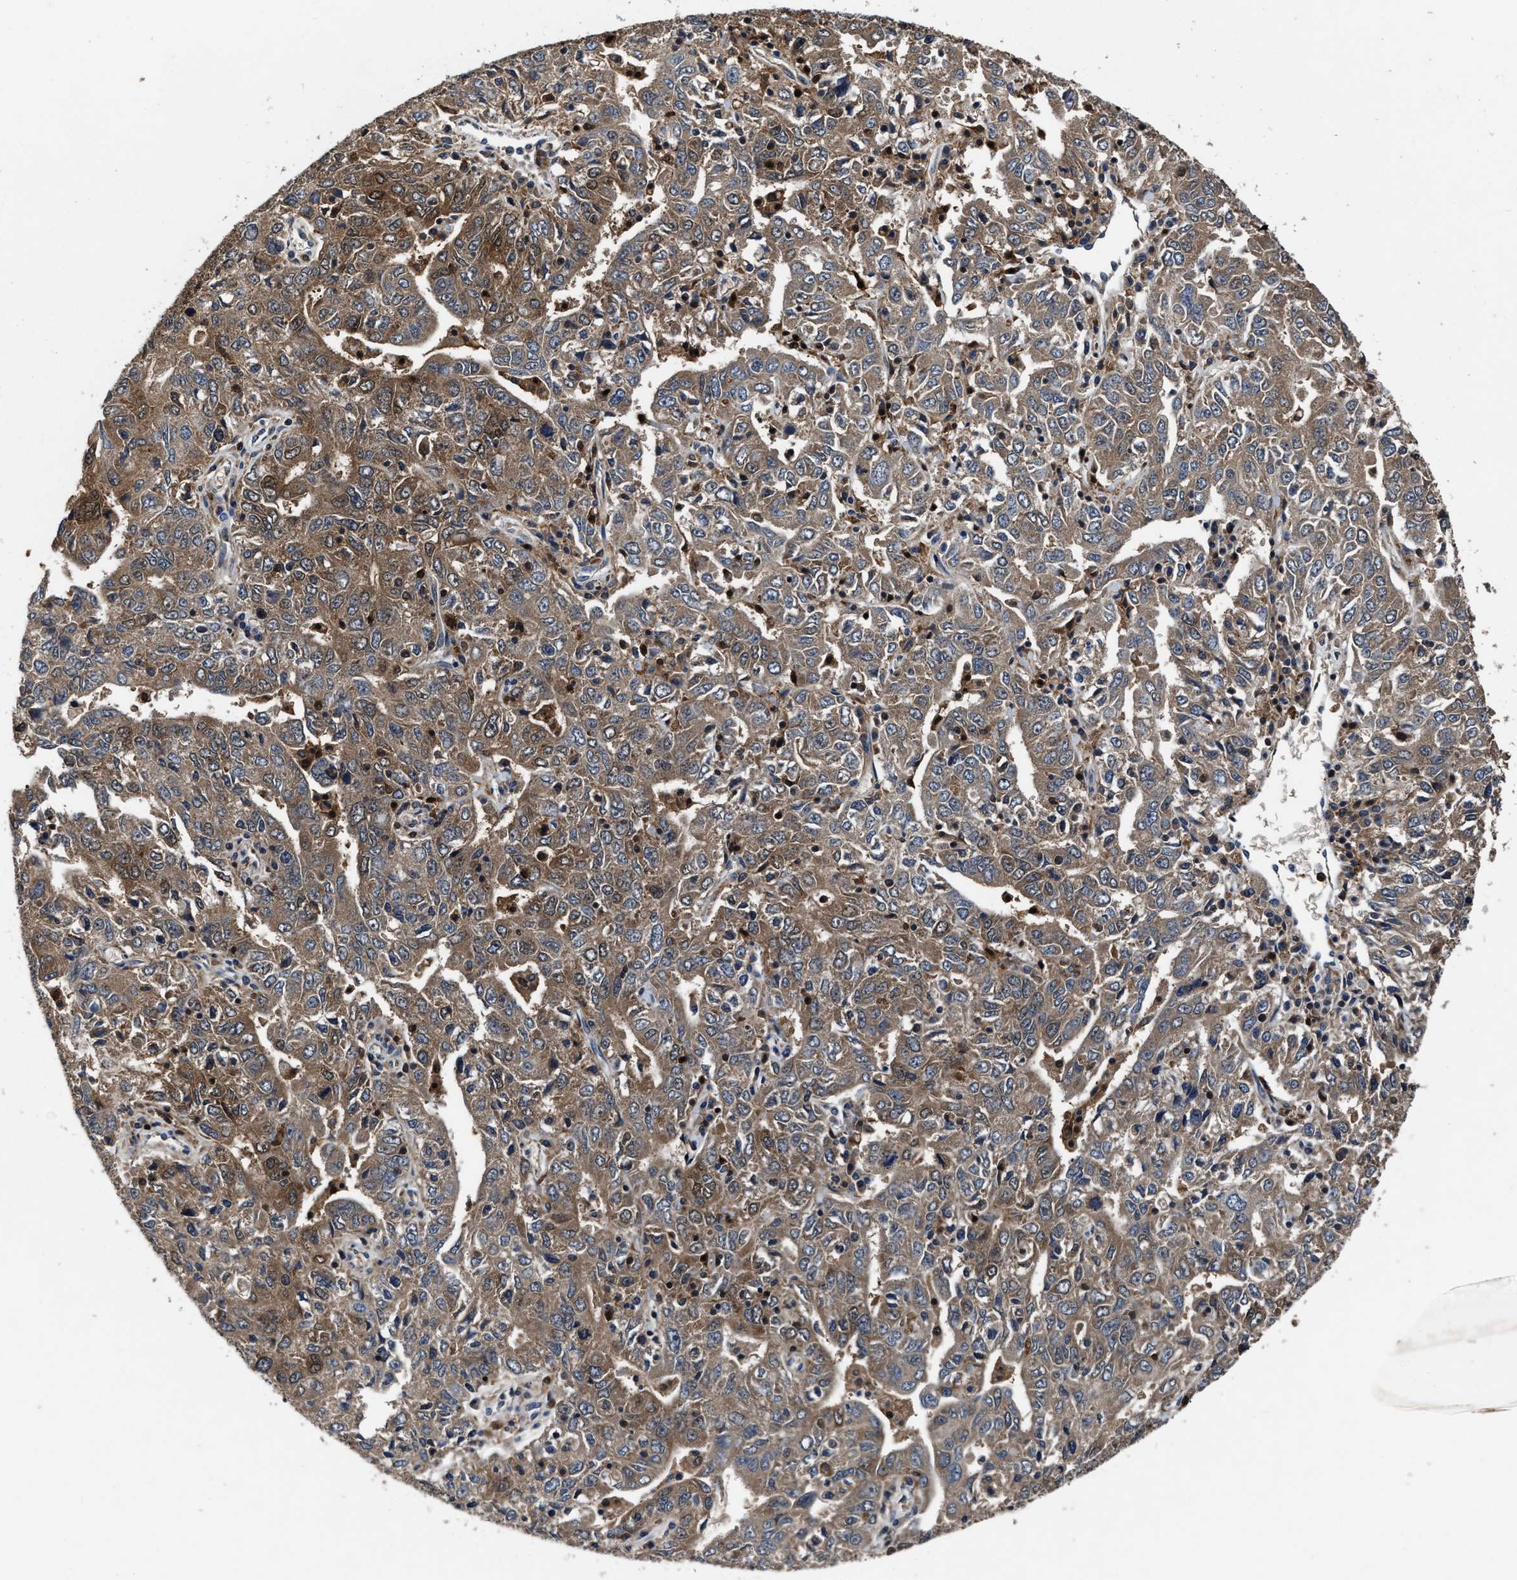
{"staining": {"intensity": "moderate", "quantity": ">75%", "location": "cytoplasmic/membranous"}, "tissue": "ovarian cancer", "cell_type": "Tumor cells", "image_type": "cancer", "snomed": [{"axis": "morphology", "description": "Carcinoma, endometroid"}, {"axis": "topography", "description": "Ovary"}], "caption": "IHC of human ovarian endometroid carcinoma displays medium levels of moderate cytoplasmic/membranous expression in approximately >75% of tumor cells.", "gene": "RGS10", "patient": {"sex": "female", "age": 62}}